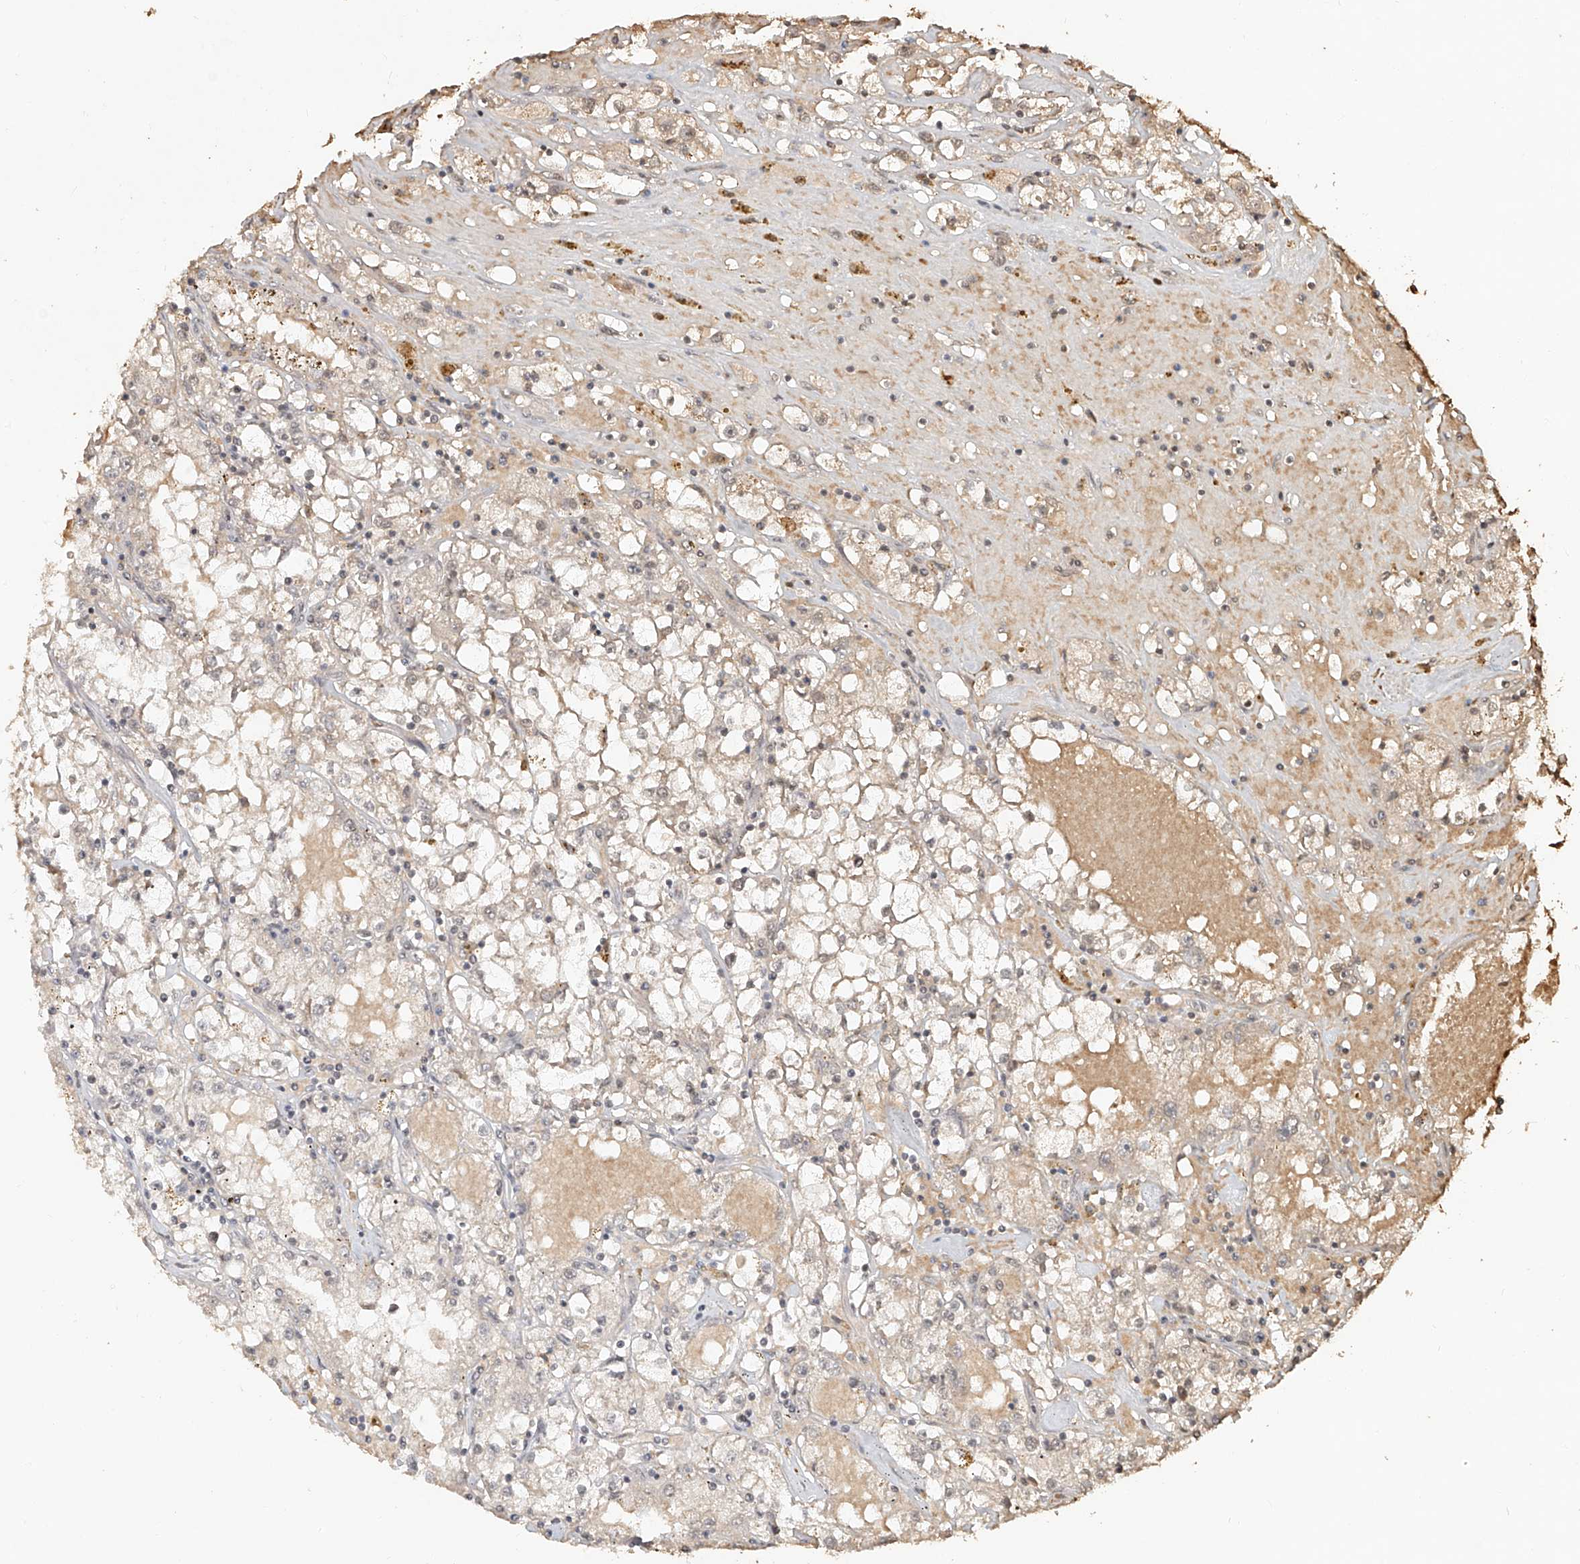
{"staining": {"intensity": "weak", "quantity": "<25%", "location": "cytoplasmic/membranous,nuclear"}, "tissue": "renal cancer", "cell_type": "Tumor cells", "image_type": "cancer", "snomed": [{"axis": "morphology", "description": "Adenocarcinoma, NOS"}, {"axis": "topography", "description": "Kidney"}], "caption": "The immunohistochemistry (IHC) micrograph has no significant positivity in tumor cells of renal adenocarcinoma tissue. (DAB IHC with hematoxylin counter stain).", "gene": "UBE2K", "patient": {"sex": "male", "age": 56}}